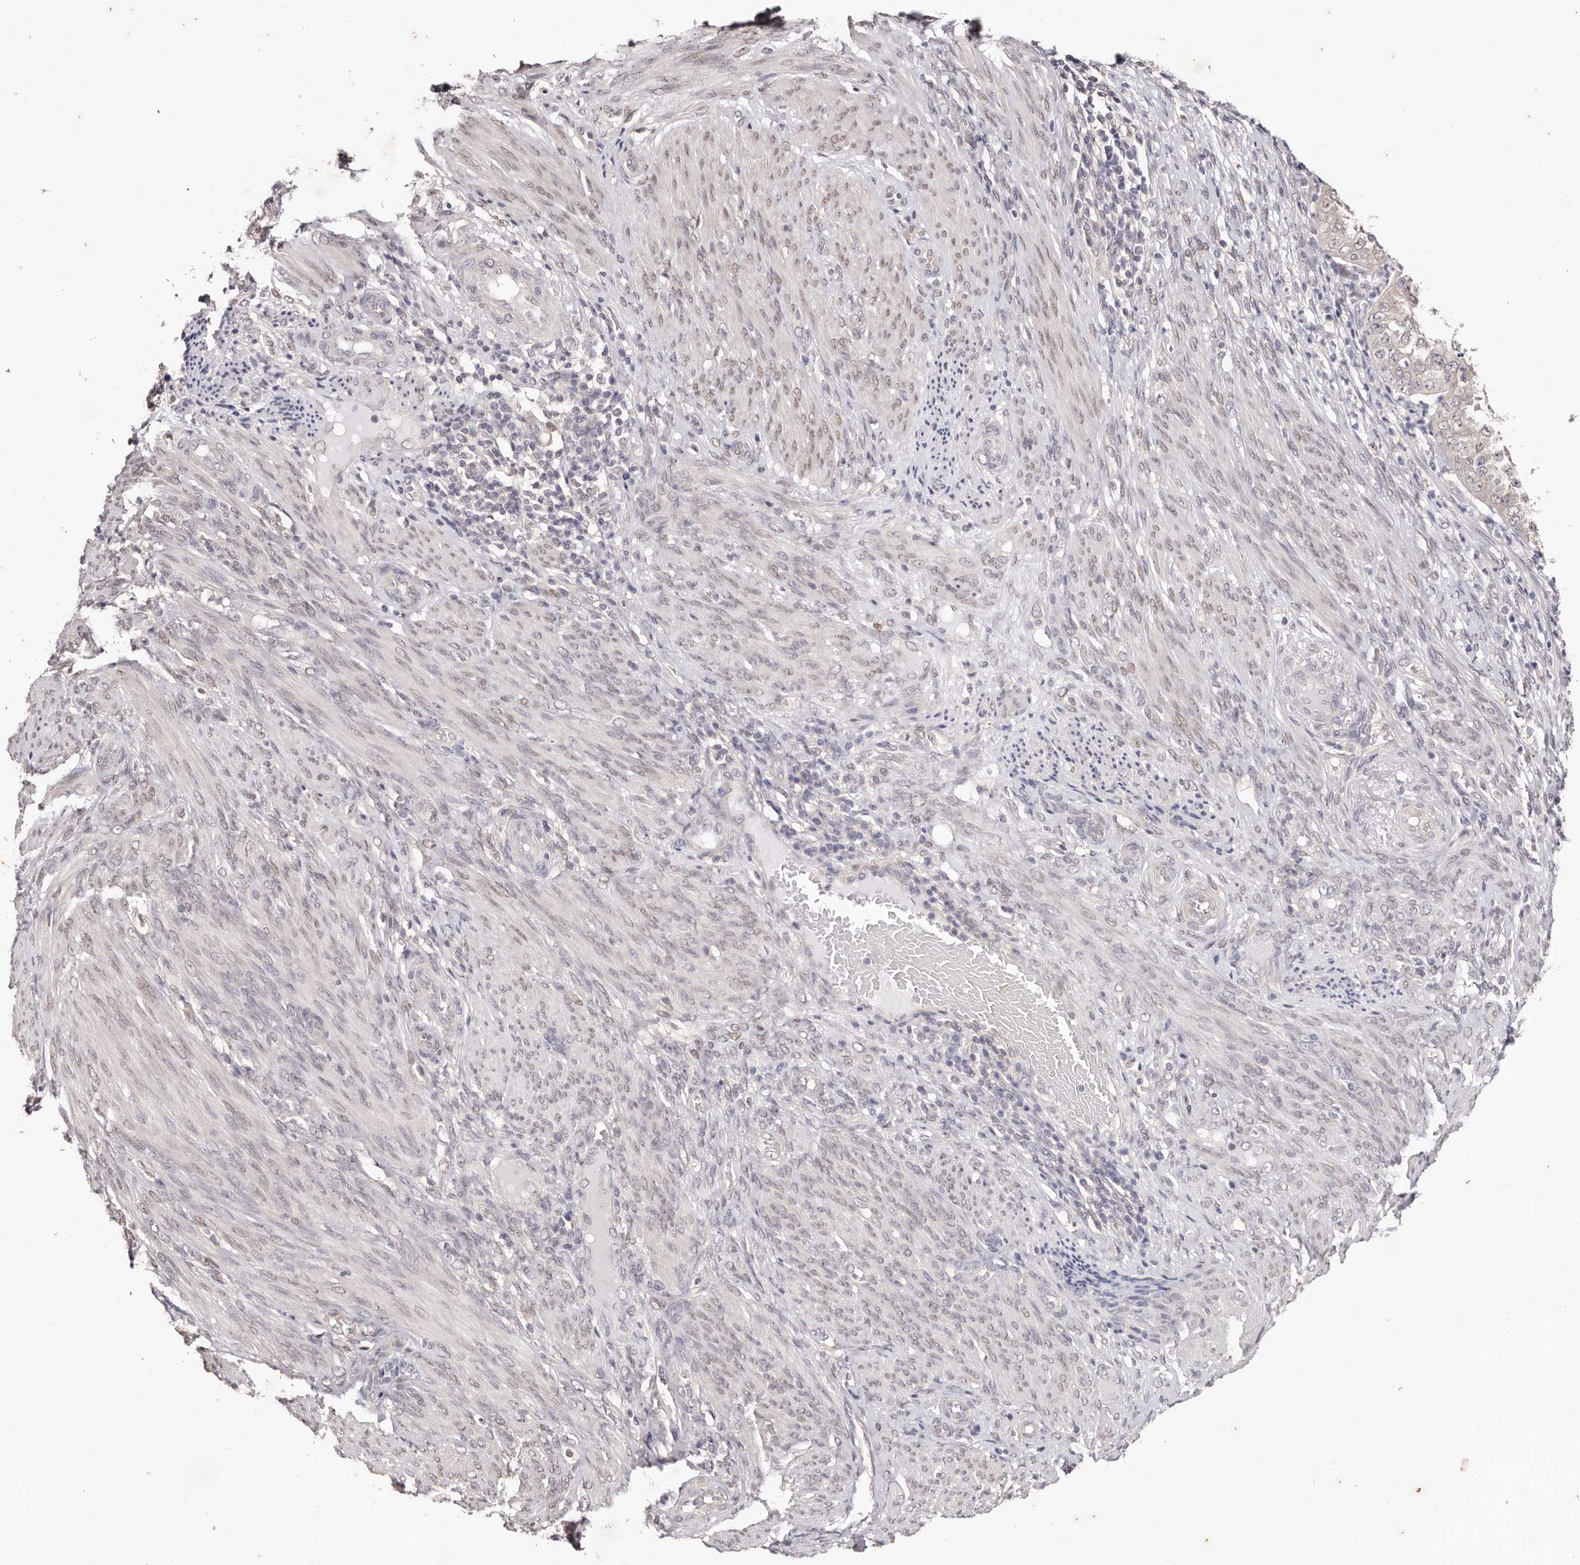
{"staining": {"intensity": "negative", "quantity": "none", "location": "none"}, "tissue": "endometrial cancer", "cell_type": "Tumor cells", "image_type": "cancer", "snomed": [{"axis": "morphology", "description": "Adenocarcinoma, NOS"}, {"axis": "topography", "description": "Endometrium"}], "caption": "Image shows no significant protein staining in tumor cells of endometrial cancer. (DAB IHC with hematoxylin counter stain).", "gene": "TYW3", "patient": {"sex": "female", "age": 85}}